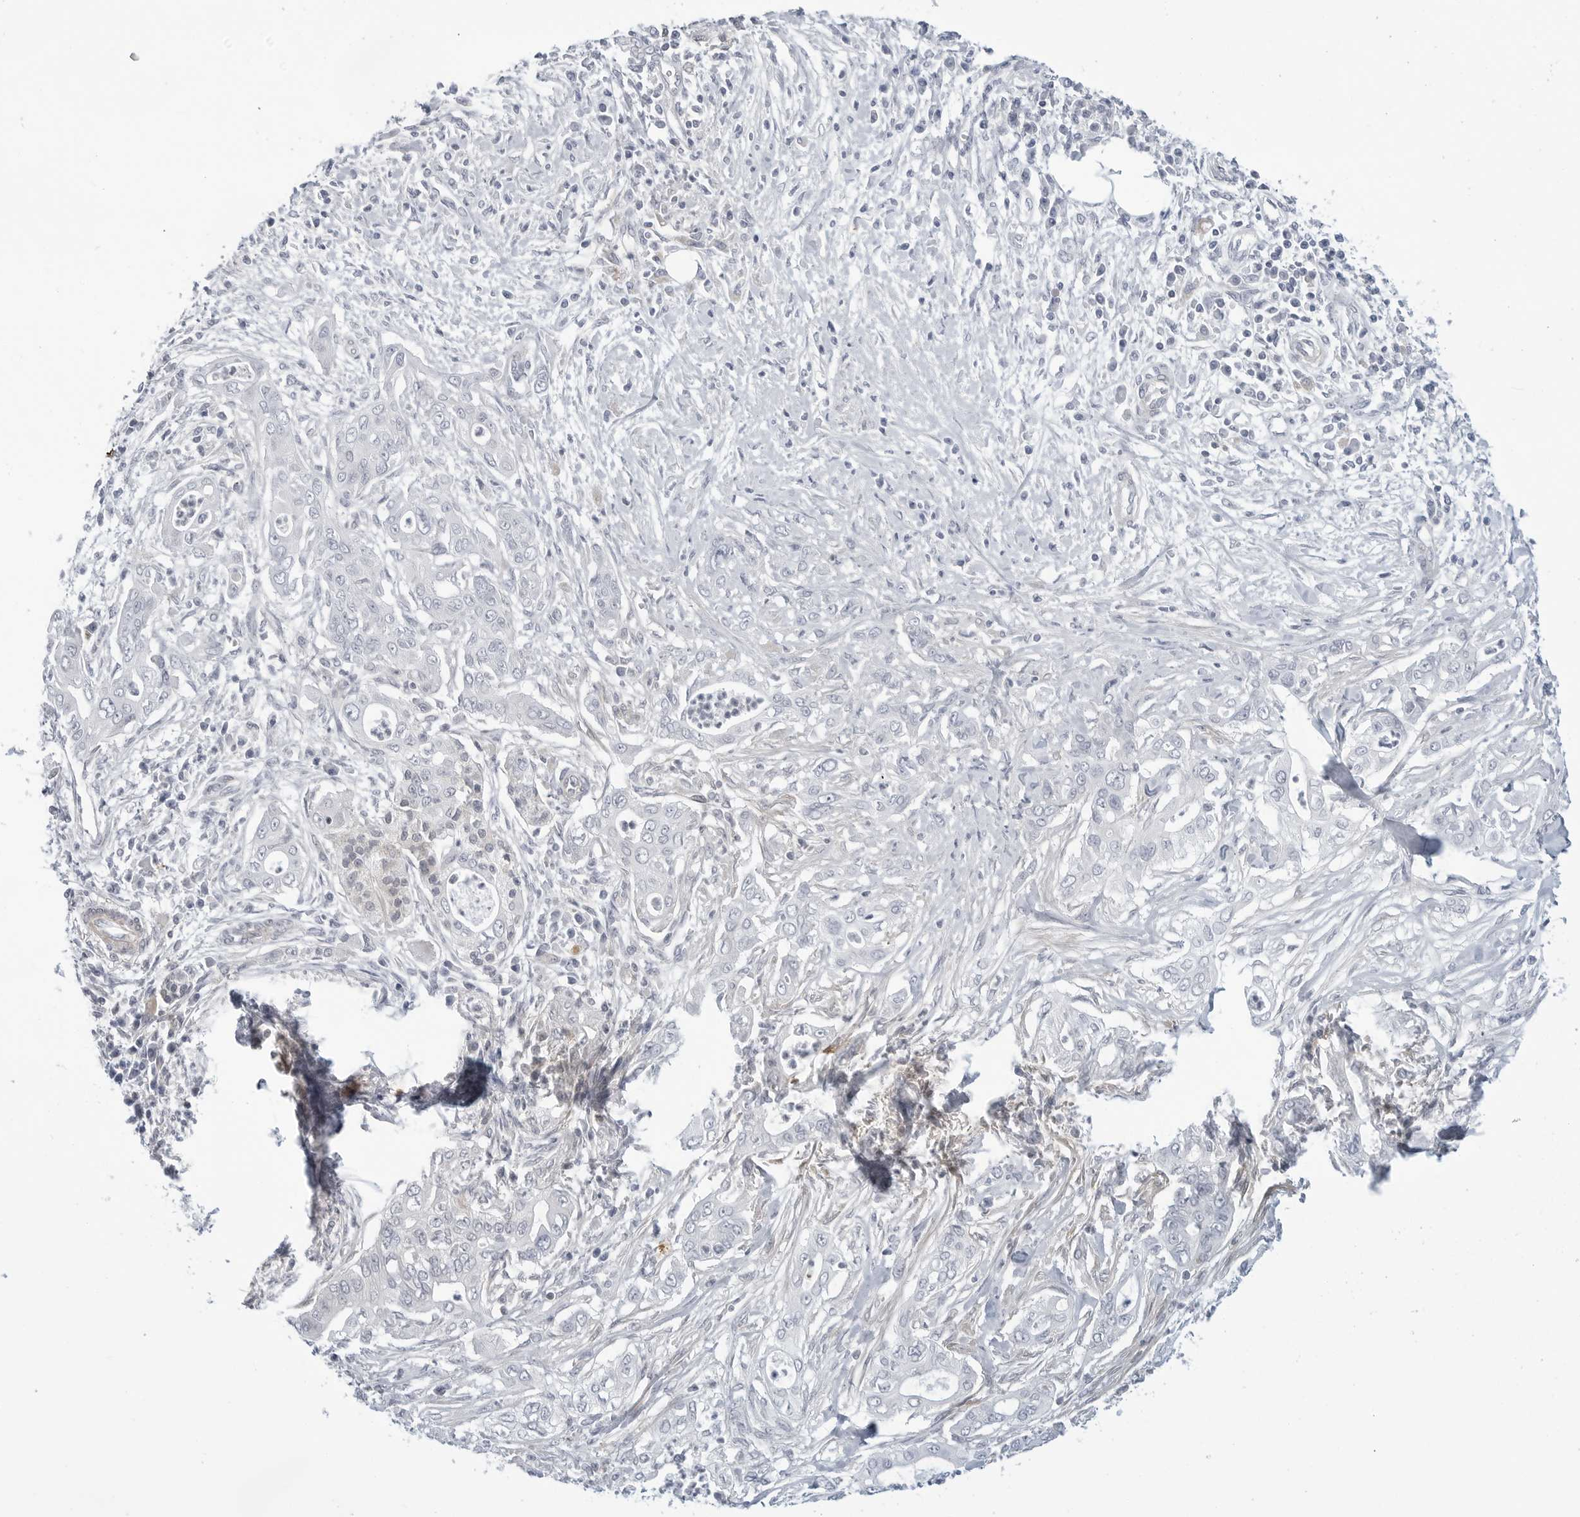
{"staining": {"intensity": "negative", "quantity": "none", "location": "none"}, "tissue": "pancreatic cancer", "cell_type": "Tumor cells", "image_type": "cancer", "snomed": [{"axis": "morphology", "description": "Adenocarcinoma, NOS"}, {"axis": "topography", "description": "Pancreas"}], "caption": "Immunohistochemistry of human pancreatic cancer (adenocarcinoma) shows no staining in tumor cells.", "gene": "STXBP3", "patient": {"sex": "male", "age": 58}}